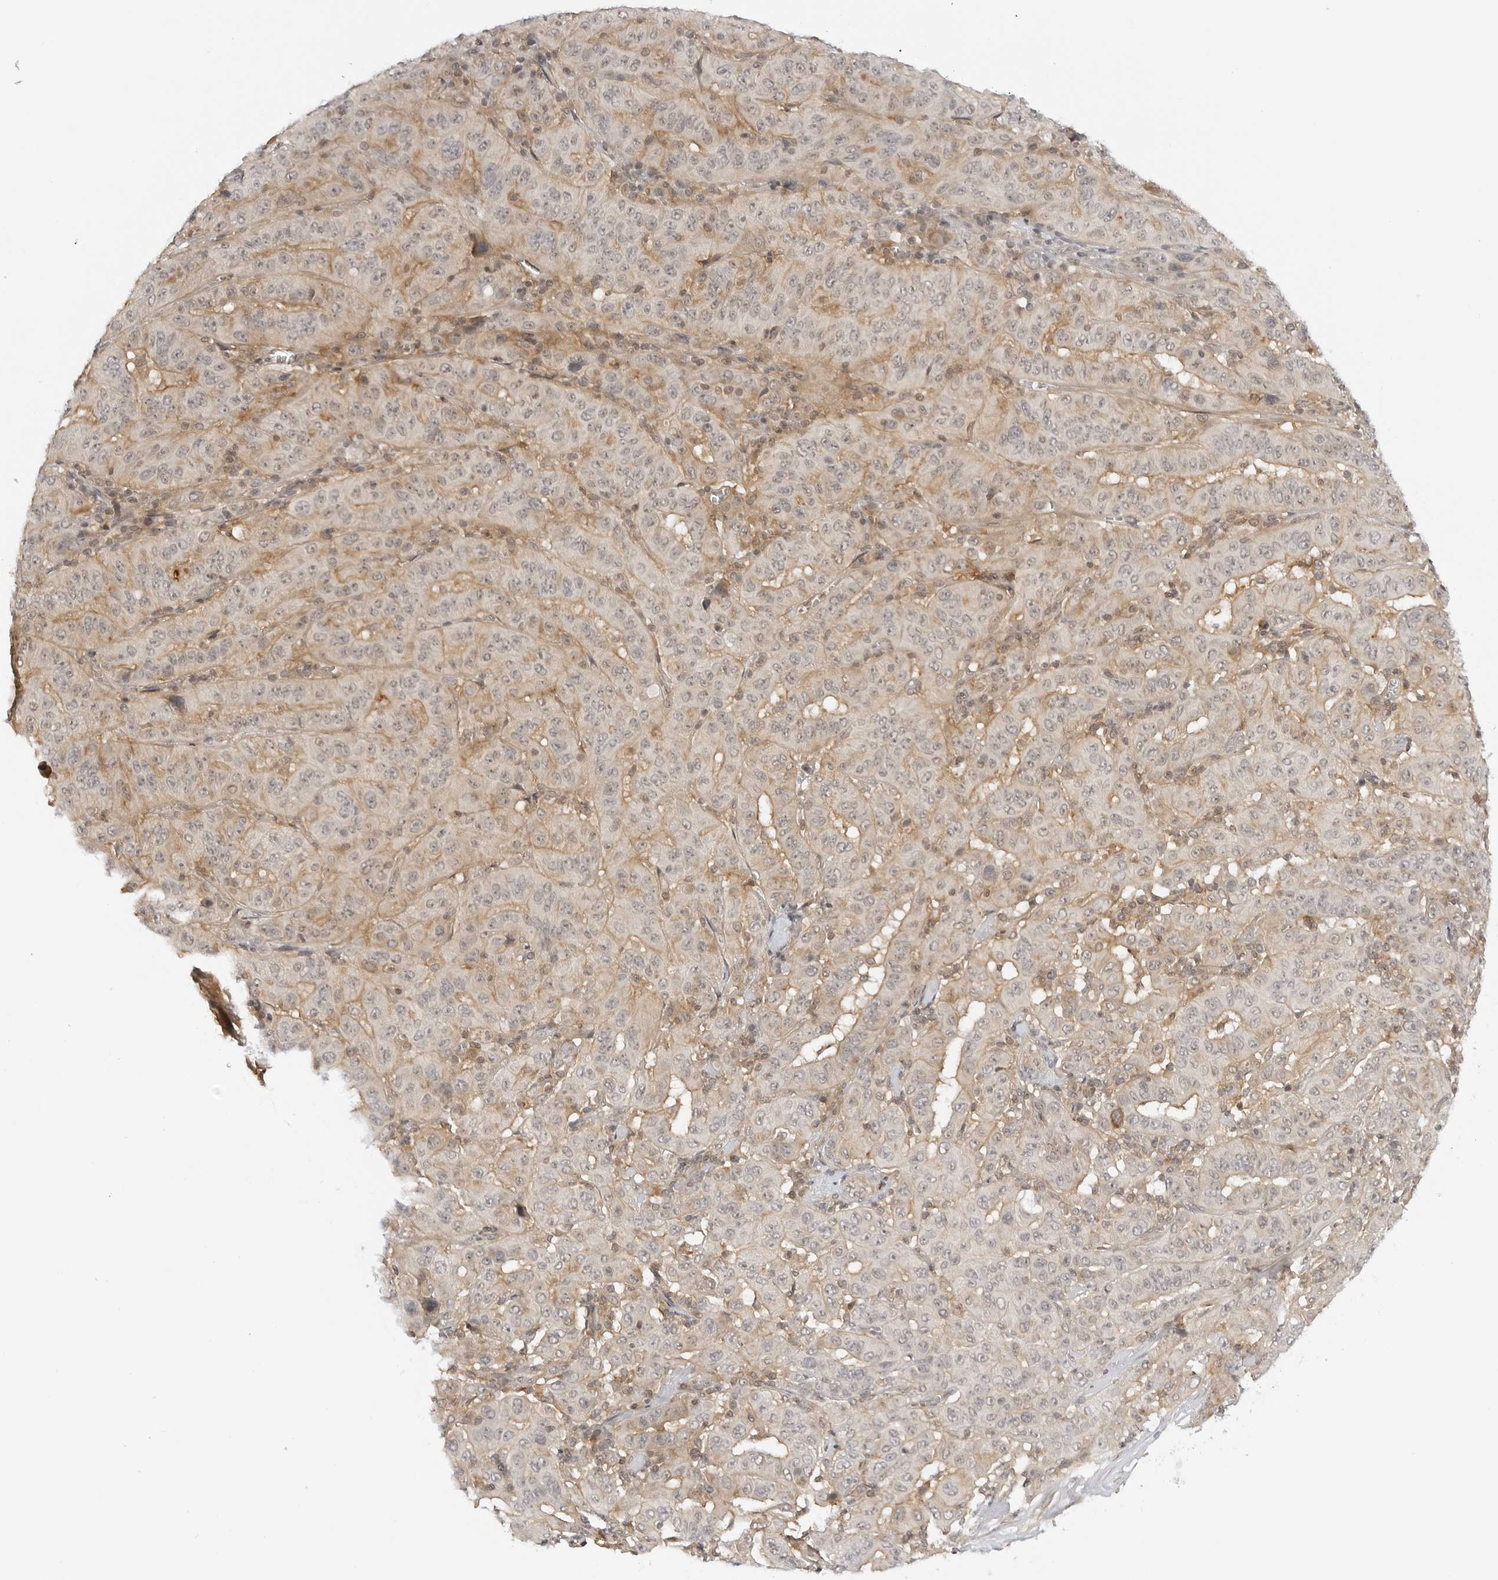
{"staining": {"intensity": "weak", "quantity": "25%-75%", "location": "cytoplasmic/membranous"}, "tissue": "pancreatic cancer", "cell_type": "Tumor cells", "image_type": "cancer", "snomed": [{"axis": "morphology", "description": "Adenocarcinoma, NOS"}, {"axis": "topography", "description": "Pancreas"}], "caption": "An immunohistochemistry (IHC) micrograph of neoplastic tissue is shown. Protein staining in brown highlights weak cytoplasmic/membranous positivity in adenocarcinoma (pancreatic) within tumor cells. (Stains: DAB in brown, nuclei in blue, Microscopy: brightfield microscopy at high magnification).", "gene": "MAP2K5", "patient": {"sex": "male", "age": 63}}